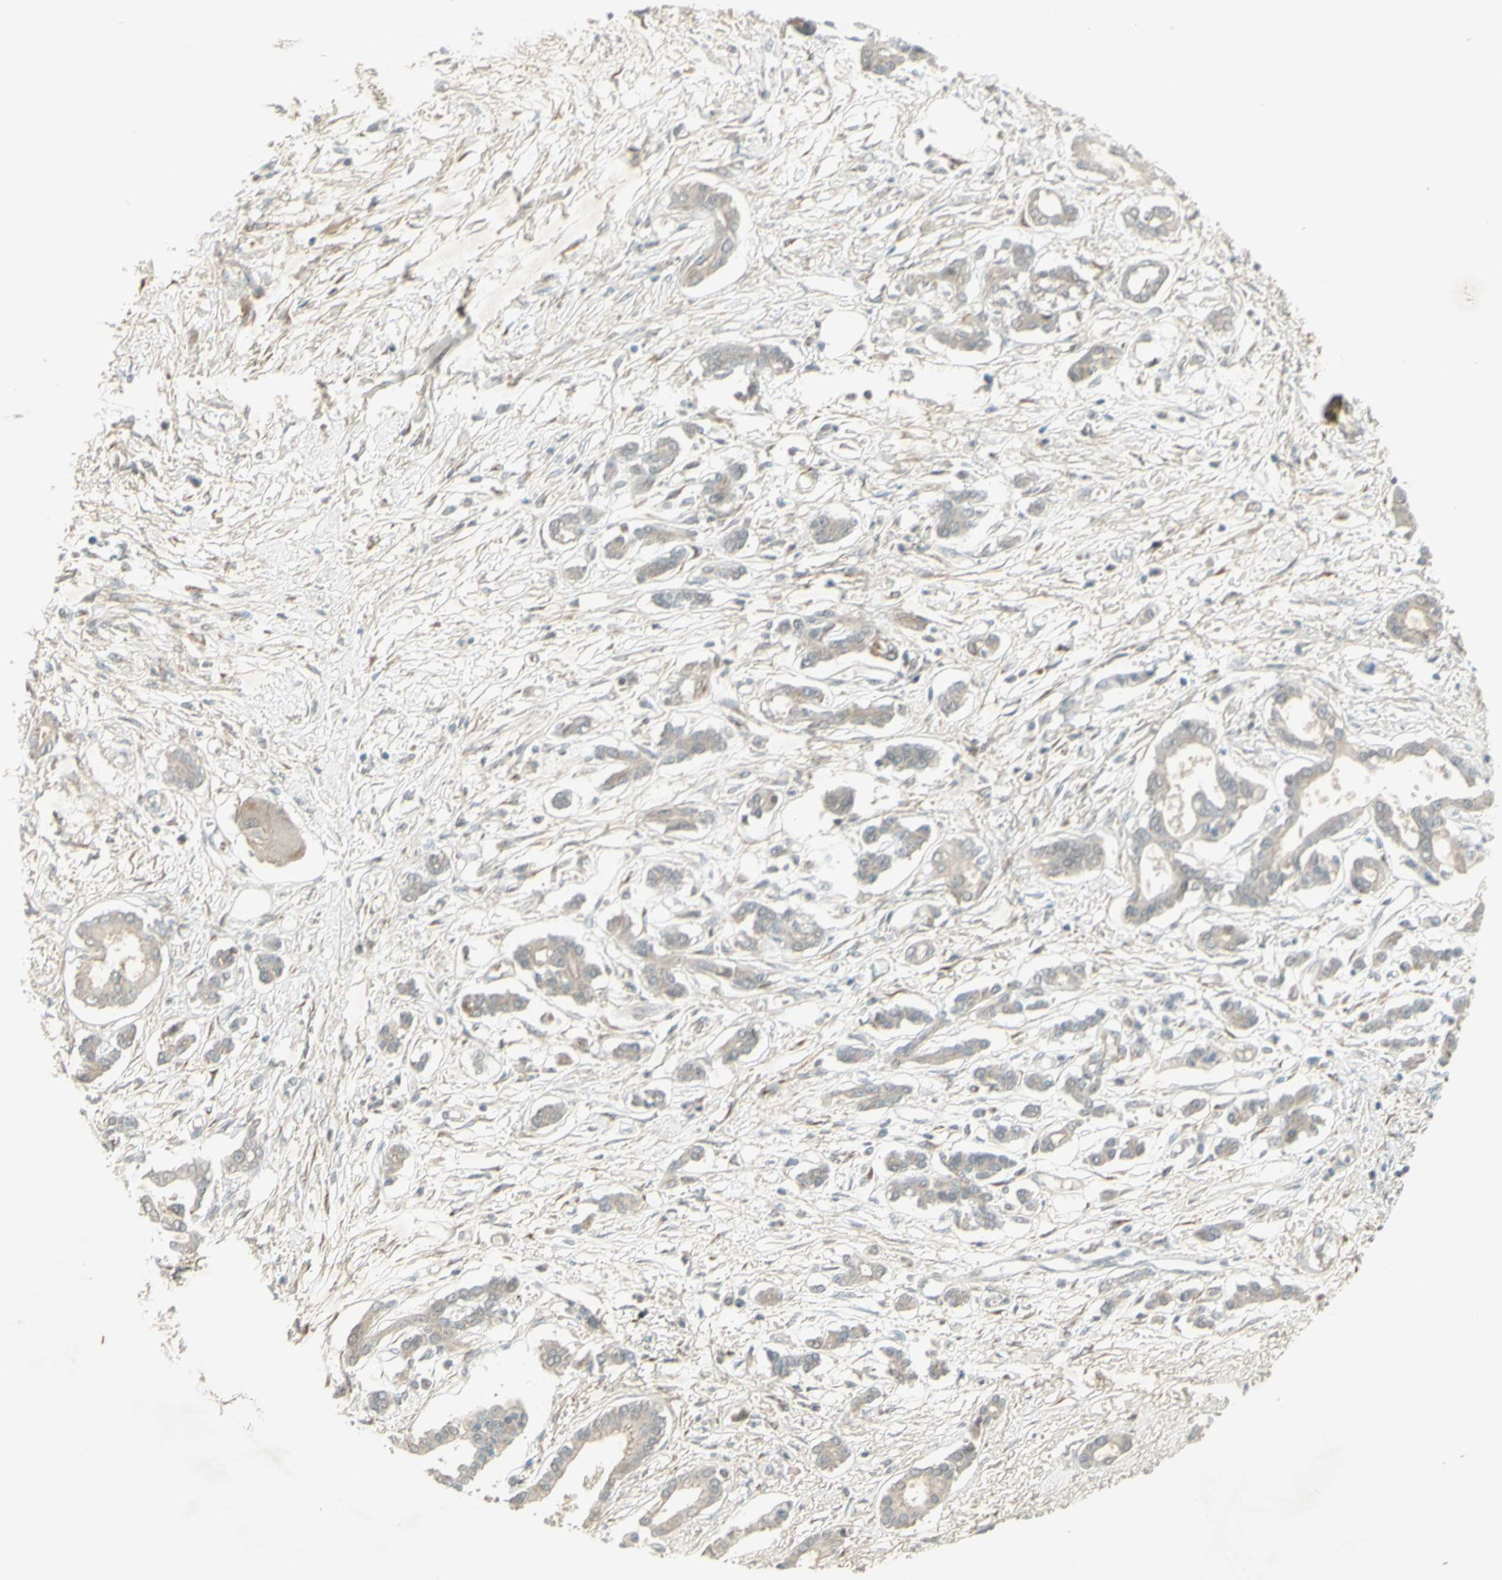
{"staining": {"intensity": "negative", "quantity": "none", "location": "none"}, "tissue": "pancreatic cancer", "cell_type": "Tumor cells", "image_type": "cancer", "snomed": [{"axis": "morphology", "description": "Adenocarcinoma, NOS"}, {"axis": "topography", "description": "Pancreas"}], "caption": "Micrograph shows no protein expression in tumor cells of pancreatic cancer (adenocarcinoma) tissue.", "gene": "MSH6", "patient": {"sex": "male", "age": 56}}